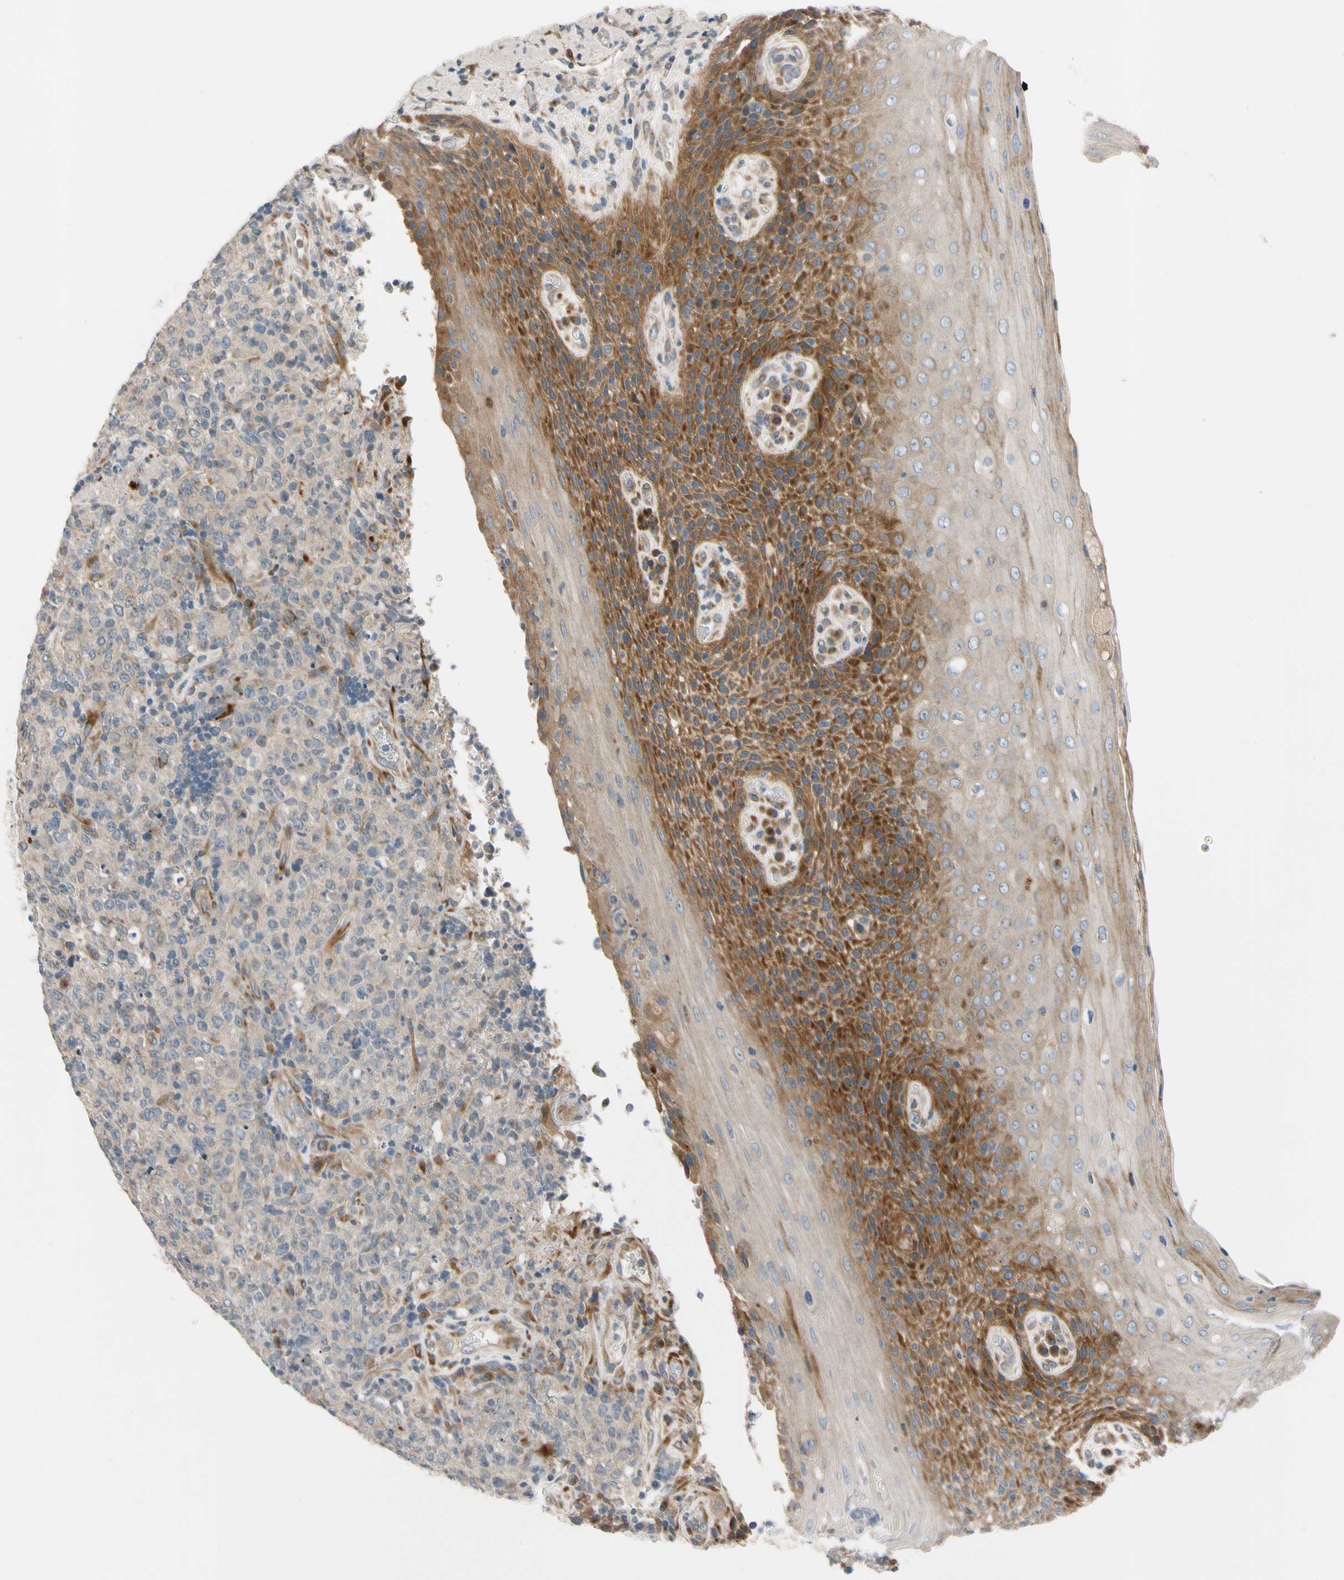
{"staining": {"intensity": "moderate", "quantity": "25%-75%", "location": "cytoplasmic/membranous"}, "tissue": "lymphoma", "cell_type": "Tumor cells", "image_type": "cancer", "snomed": [{"axis": "morphology", "description": "Malignant lymphoma, non-Hodgkin's type, High grade"}, {"axis": "topography", "description": "Tonsil"}], "caption": "A brown stain highlights moderate cytoplasmic/membranous expression of a protein in human high-grade malignant lymphoma, non-Hodgkin's type tumor cells.", "gene": "MST1R", "patient": {"sex": "female", "age": 36}}